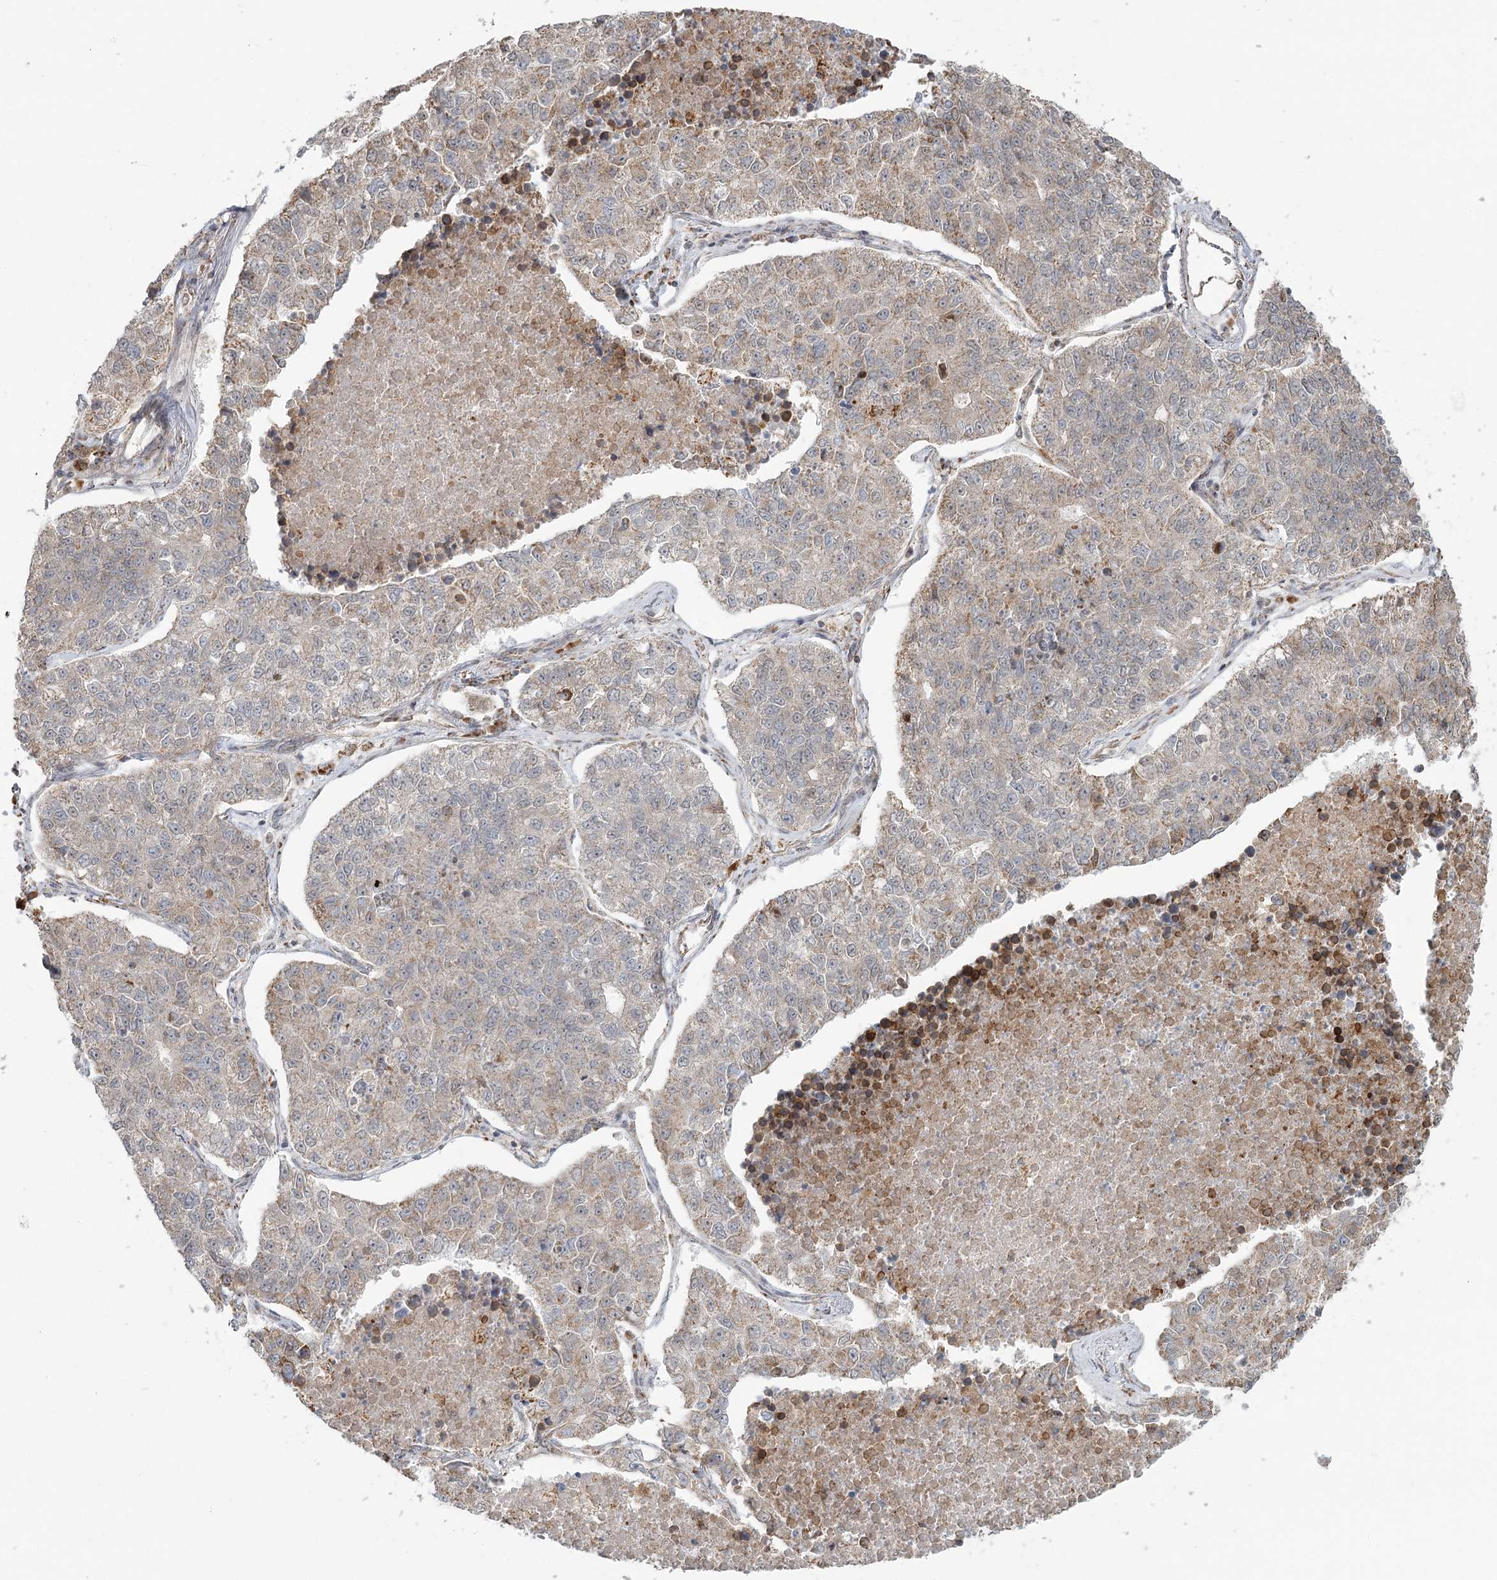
{"staining": {"intensity": "weak", "quantity": "25%-75%", "location": "cytoplasmic/membranous"}, "tissue": "lung cancer", "cell_type": "Tumor cells", "image_type": "cancer", "snomed": [{"axis": "morphology", "description": "Adenocarcinoma, NOS"}, {"axis": "topography", "description": "Lung"}], "caption": "Immunohistochemistry of human adenocarcinoma (lung) exhibits low levels of weak cytoplasmic/membranous staining in about 25%-75% of tumor cells. (DAB (3,3'-diaminobenzidine) = brown stain, brightfield microscopy at high magnification).", "gene": "LACTB", "patient": {"sex": "male", "age": 49}}